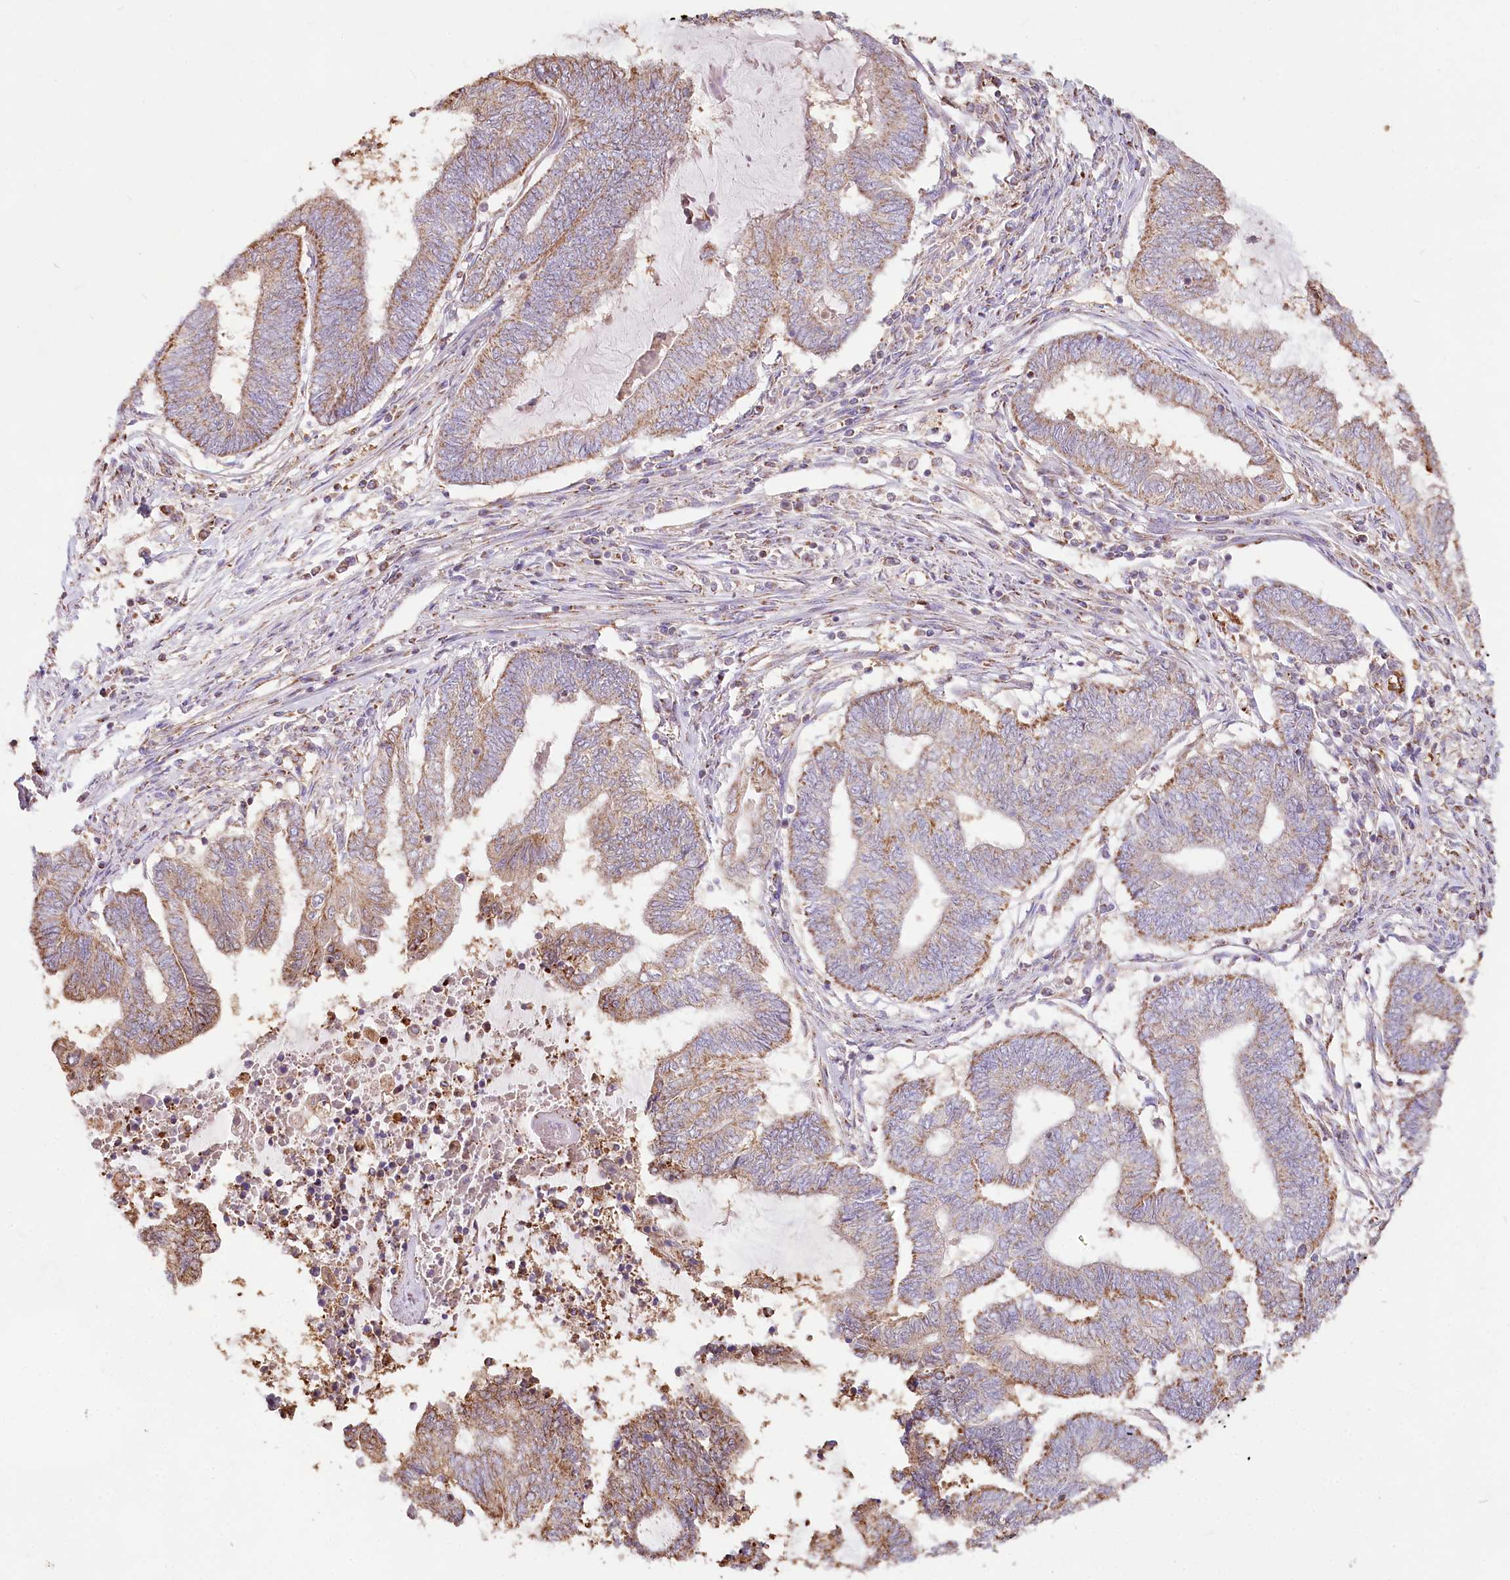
{"staining": {"intensity": "moderate", "quantity": ">75%", "location": "cytoplasmic/membranous"}, "tissue": "endometrial cancer", "cell_type": "Tumor cells", "image_type": "cancer", "snomed": [{"axis": "morphology", "description": "Adenocarcinoma, NOS"}, {"axis": "topography", "description": "Uterus"}, {"axis": "topography", "description": "Endometrium"}], "caption": "About >75% of tumor cells in human endometrial adenocarcinoma demonstrate moderate cytoplasmic/membranous protein staining as visualized by brown immunohistochemical staining.", "gene": "TASOR2", "patient": {"sex": "female", "age": 70}}